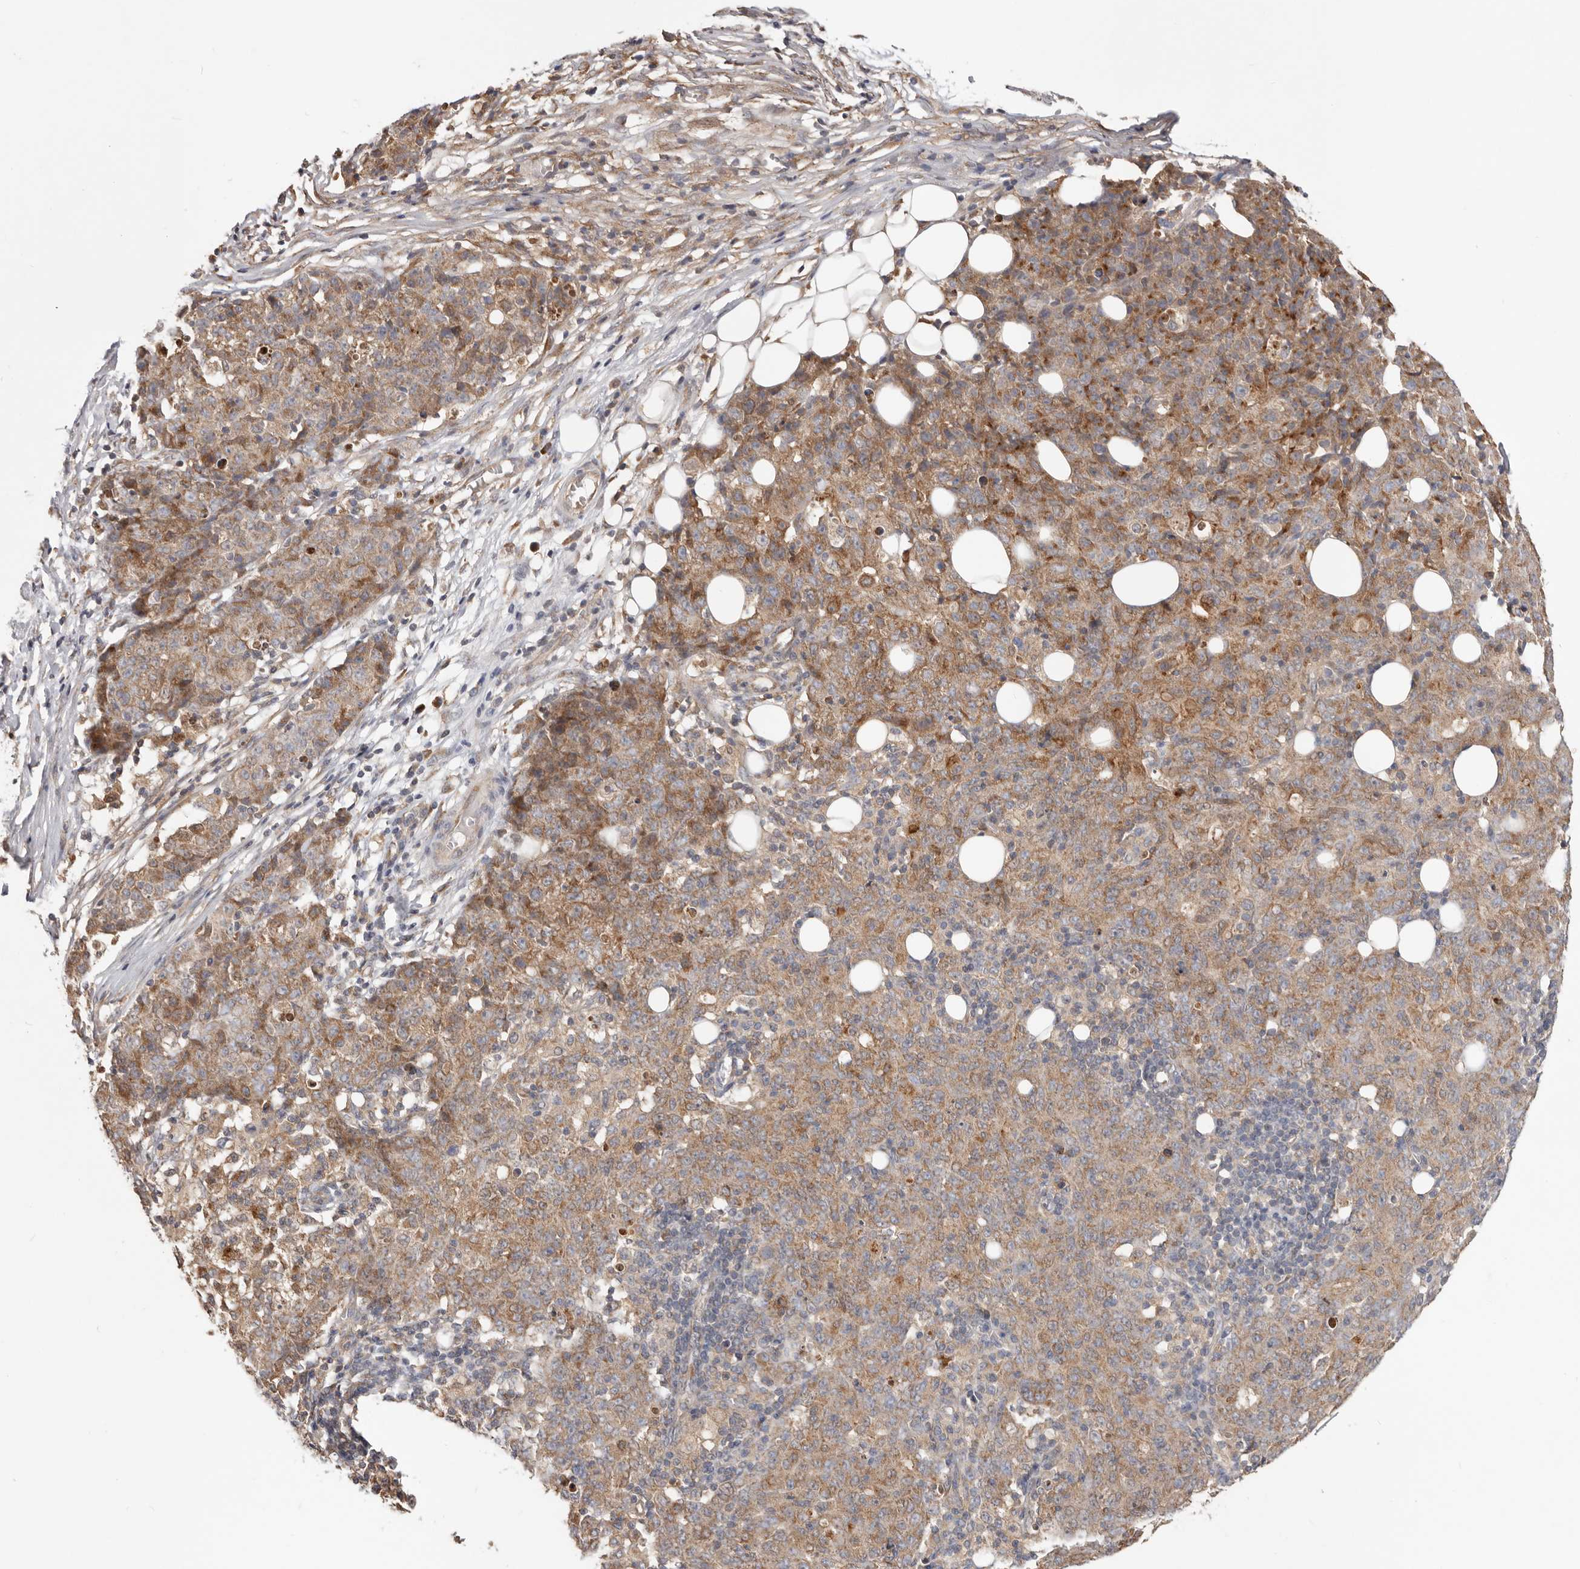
{"staining": {"intensity": "moderate", "quantity": ">75%", "location": "cytoplasmic/membranous"}, "tissue": "ovarian cancer", "cell_type": "Tumor cells", "image_type": "cancer", "snomed": [{"axis": "morphology", "description": "Carcinoma, endometroid"}, {"axis": "topography", "description": "Ovary"}], "caption": "Immunohistochemical staining of human ovarian endometroid carcinoma shows moderate cytoplasmic/membranous protein expression in approximately >75% of tumor cells.", "gene": "LRP6", "patient": {"sex": "female", "age": 42}}